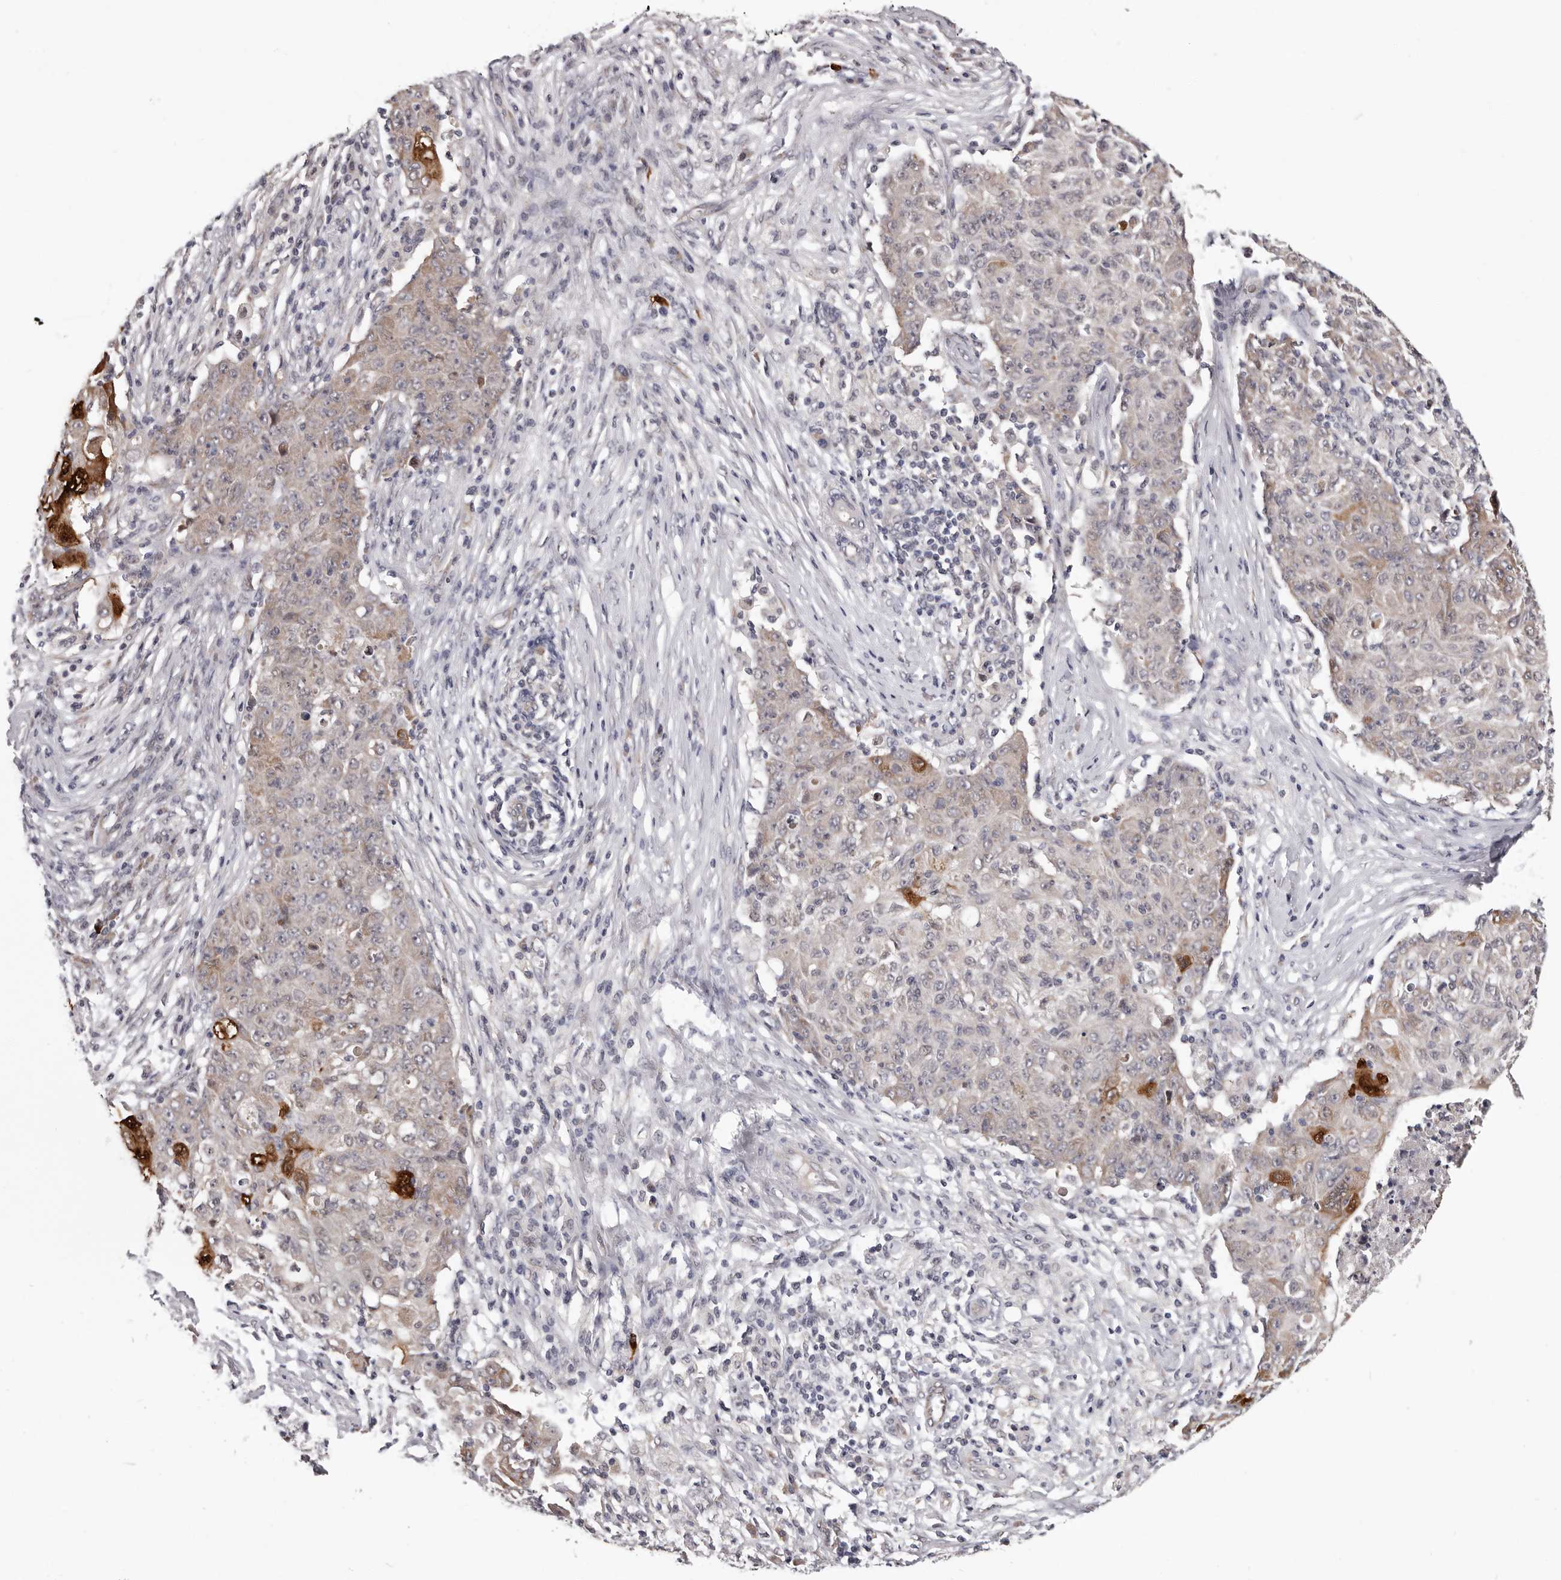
{"staining": {"intensity": "weak", "quantity": ">75%", "location": "cytoplasmic/membranous"}, "tissue": "ovarian cancer", "cell_type": "Tumor cells", "image_type": "cancer", "snomed": [{"axis": "morphology", "description": "Carcinoma, endometroid"}, {"axis": "topography", "description": "Ovary"}], "caption": "Weak cytoplasmic/membranous protein expression is identified in approximately >75% of tumor cells in ovarian endometroid carcinoma.", "gene": "MED8", "patient": {"sex": "female", "age": 42}}